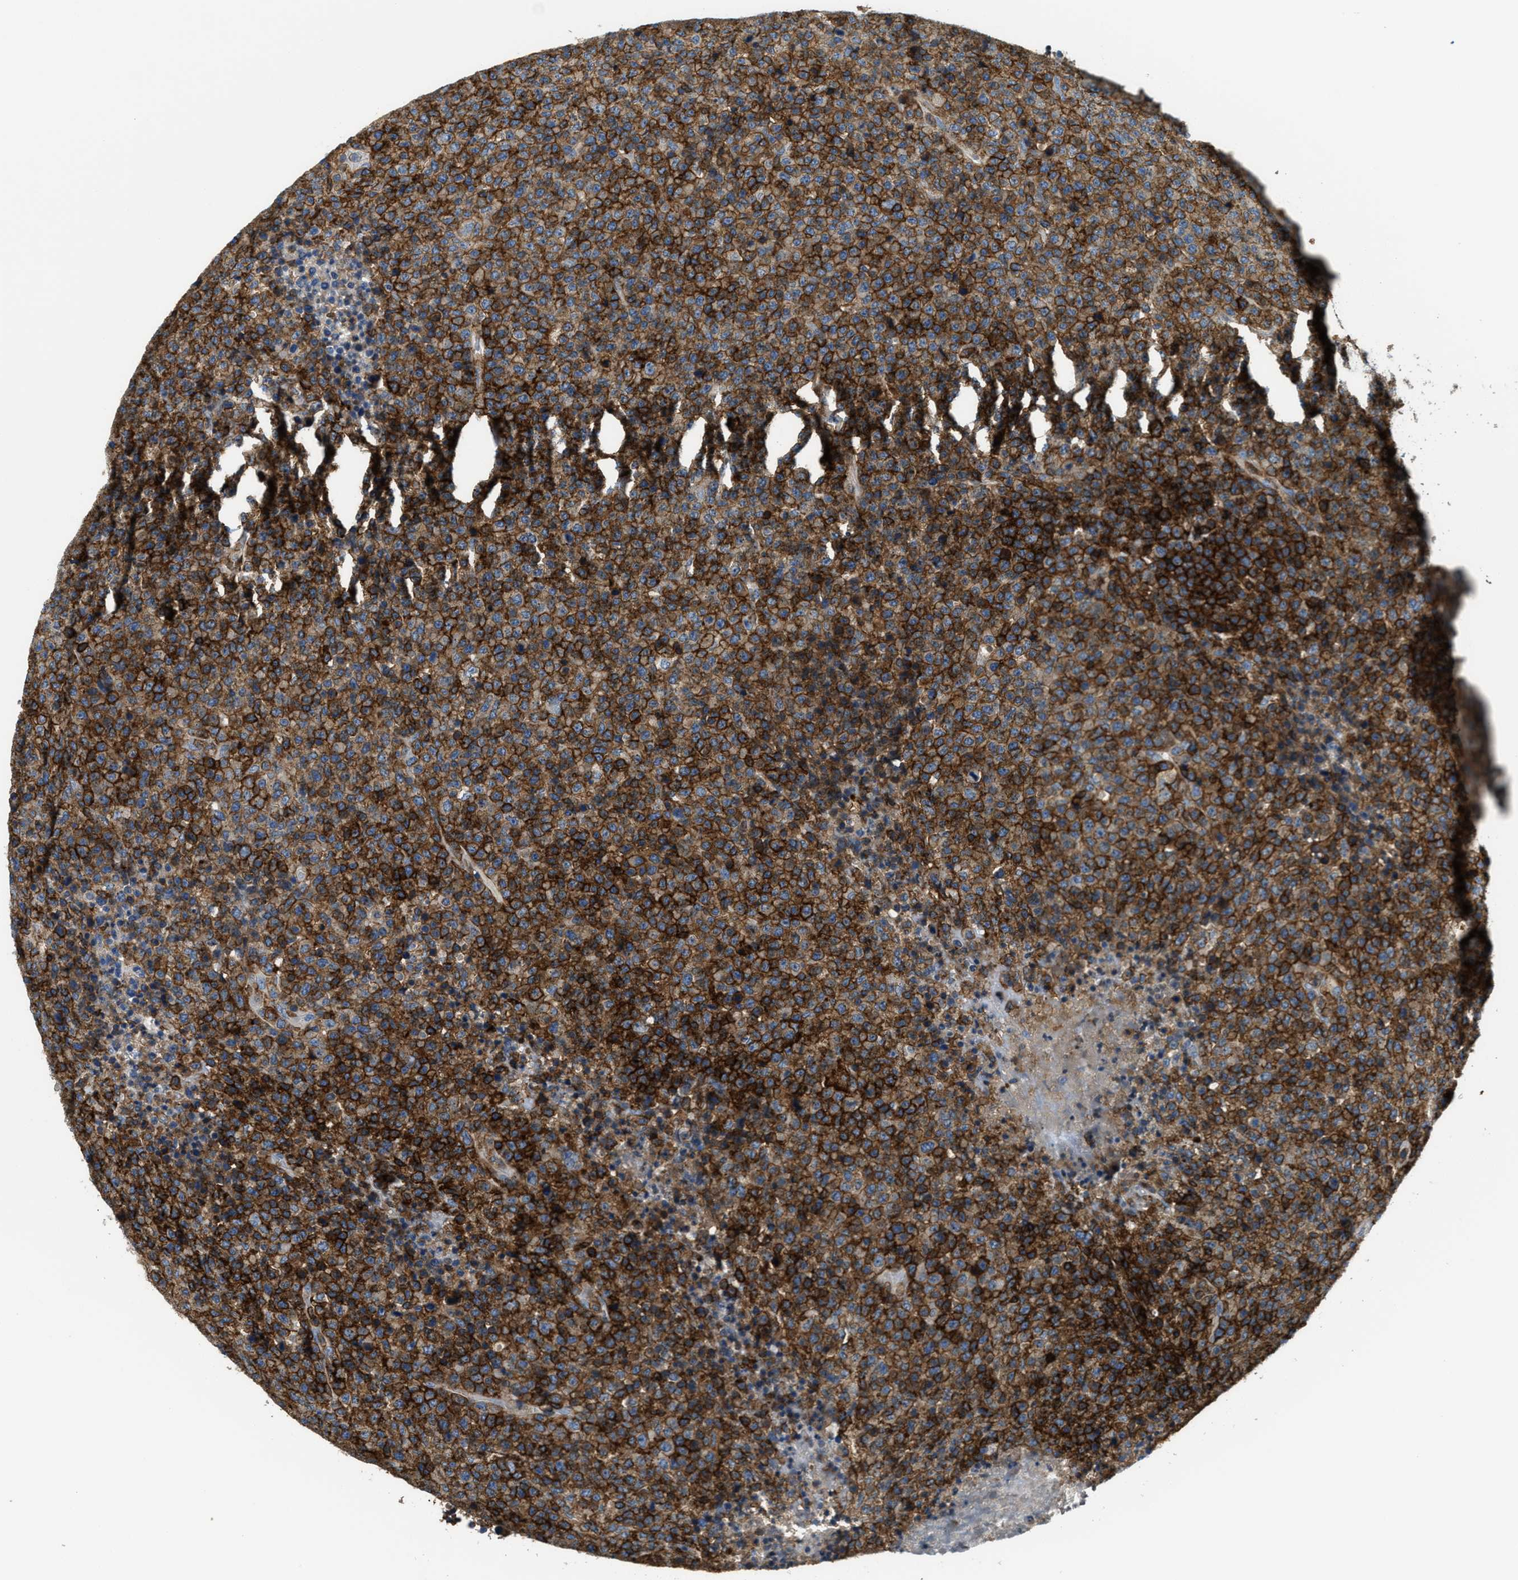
{"staining": {"intensity": "strong", "quantity": "25%-75%", "location": "cytoplasmic/membranous"}, "tissue": "lymphoma", "cell_type": "Tumor cells", "image_type": "cancer", "snomed": [{"axis": "morphology", "description": "Malignant lymphoma, non-Hodgkin's type, High grade"}, {"axis": "topography", "description": "Lymph node"}], "caption": "DAB (3,3'-diaminobenzidine) immunohistochemical staining of human high-grade malignant lymphoma, non-Hodgkin's type shows strong cytoplasmic/membranous protein expression in approximately 25%-75% of tumor cells.", "gene": "MYO1G", "patient": {"sex": "male", "age": 13}}